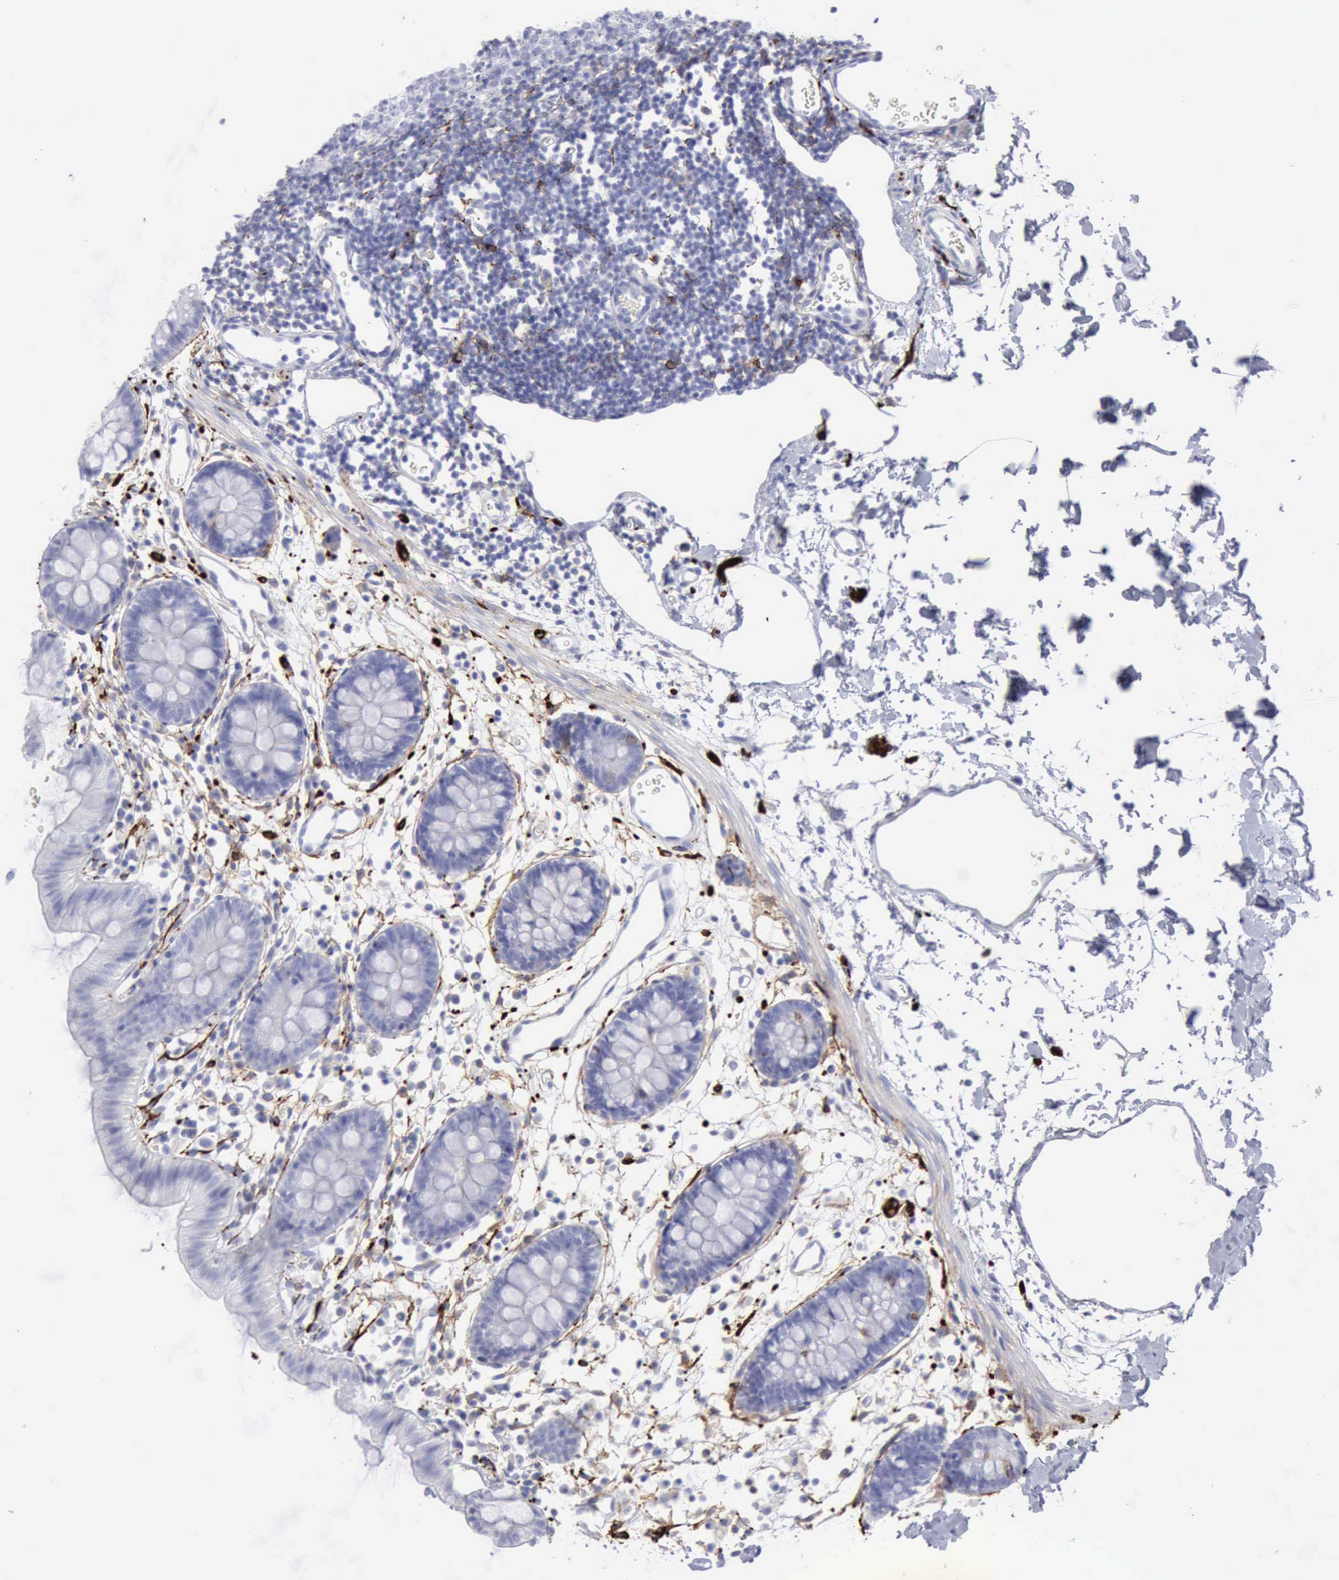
{"staining": {"intensity": "negative", "quantity": "none", "location": "none"}, "tissue": "colon", "cell_type": "Endothelial cells", "image_type": "normal", "snomed": [{"axis": "morphology", "description": "Normal tissue, NOS"}, {"axis": "topography", "description": "Colon"}], "caption": "This is an immunohistochemistry (IHC) micrograph of normal colon. There is no staining in endothelial cells.", "gene": "NCAM1", "patient": {"sex": "male", "age": 14}}